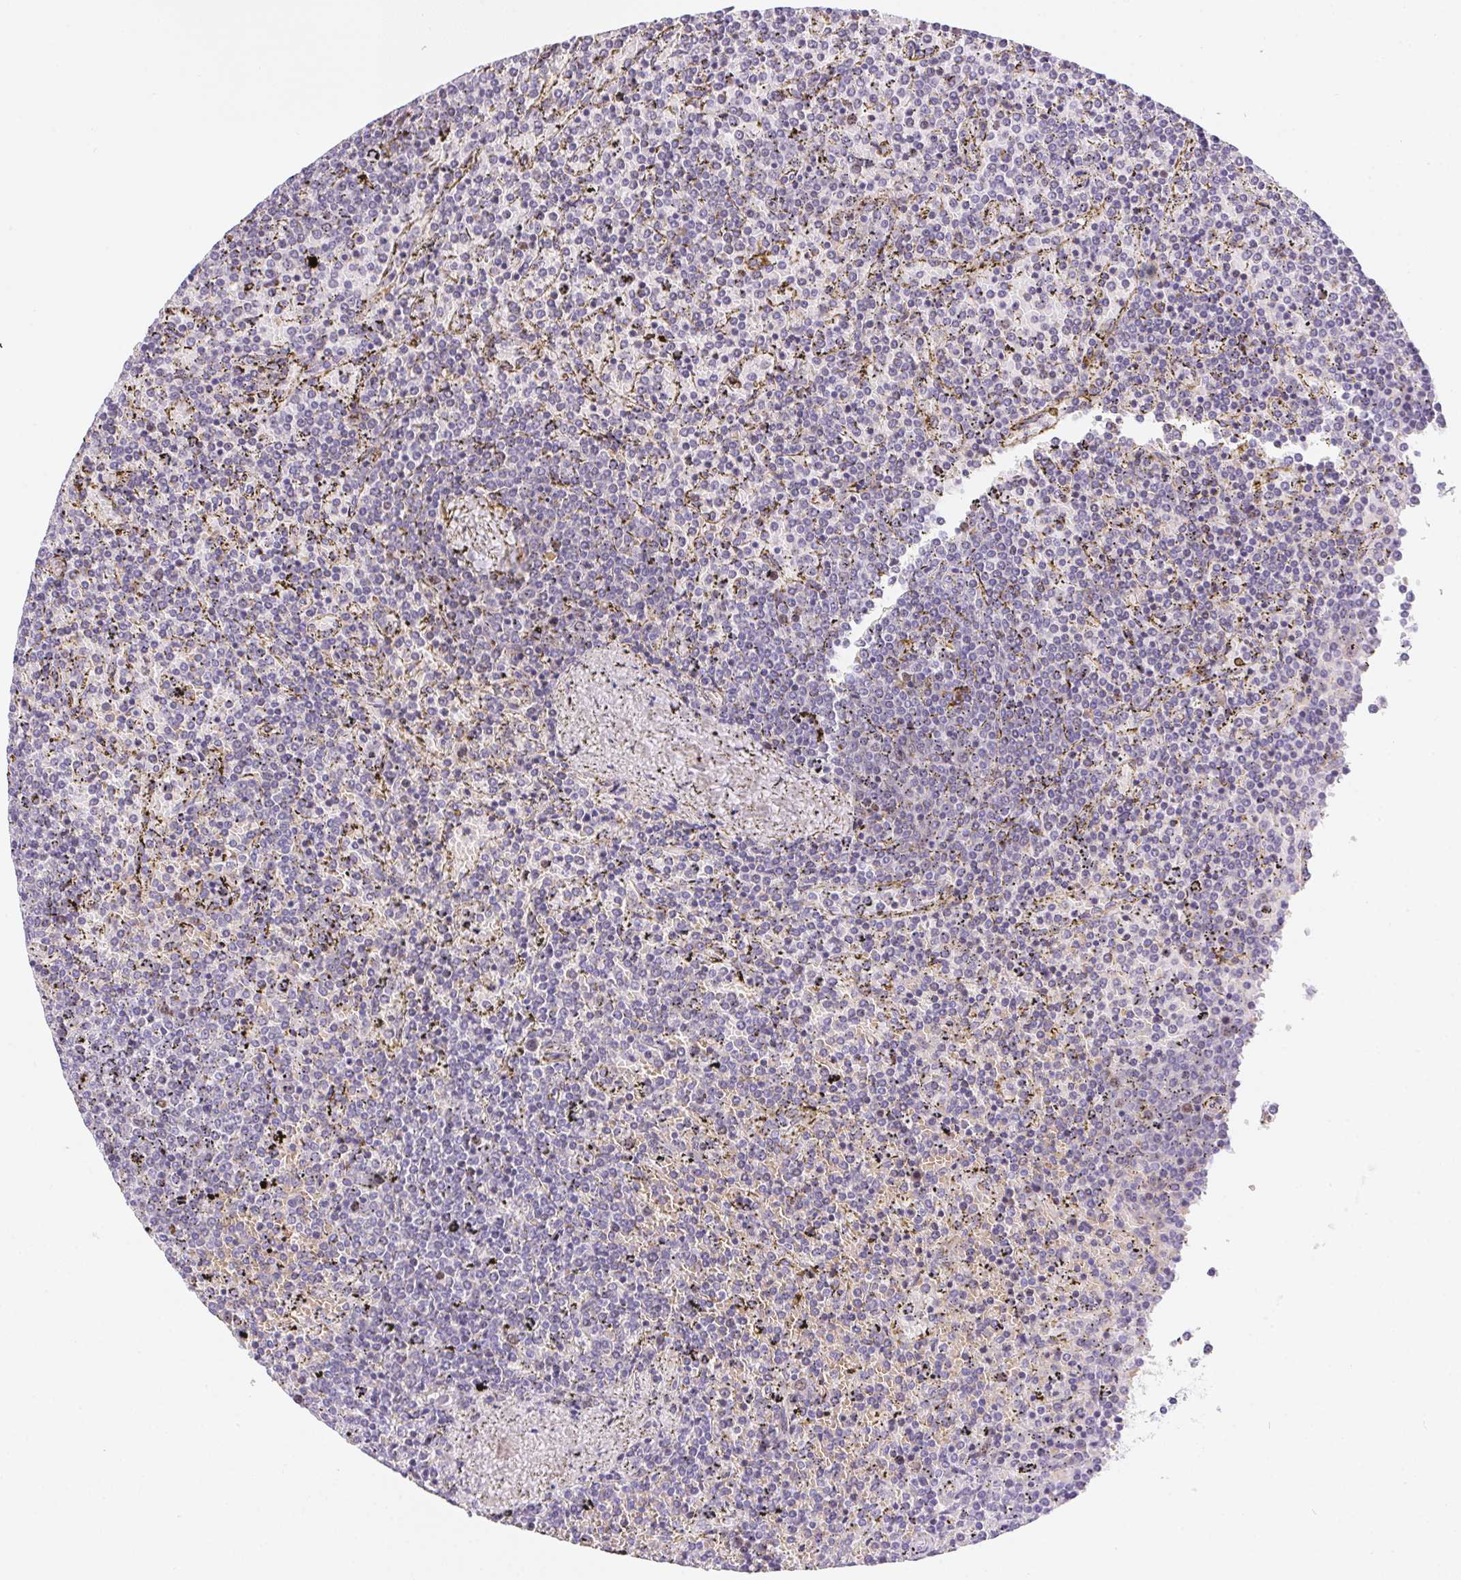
{"staining": {"intensity": "negative", "quantity": "none", "location": "none"}, "tissue": "lymphoma", "cell_type": "Tumor cells", "image_type": "cancer", "snomed": [{"axis": "morphology", "description": "Malignant lymphoma, non-Hodgkin's type, Low grade"}, {"axis": "topography", "description": "Spleen"}], "caption": "Immunohistochemical staining of human malignant lymphoma, non-Hodgkin's type (low-grade) exhibits no significant staining in tumor cells.", "gene": "HELLS", "patient": {"sex": "female", "age": 77}}